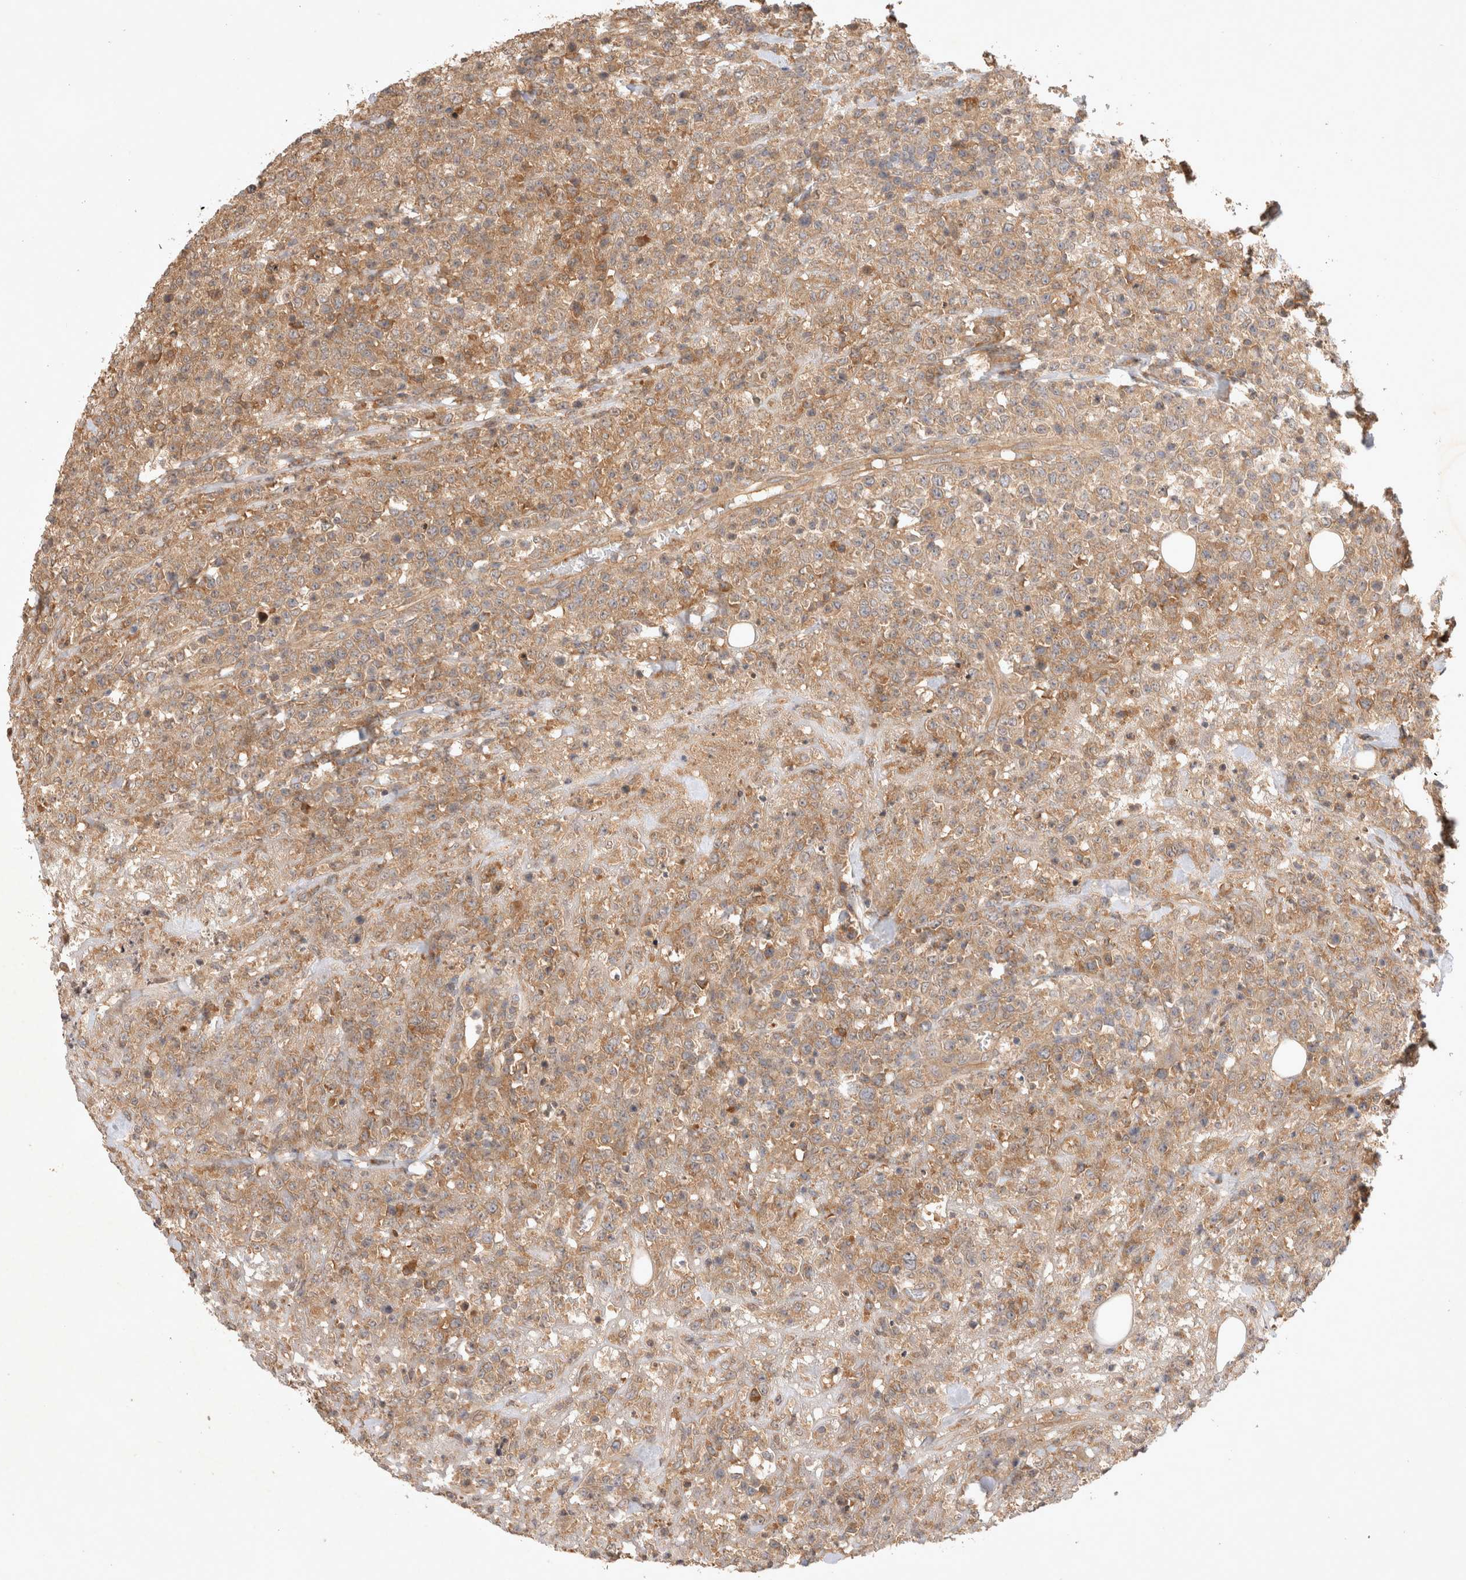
{"staining": {"intensity": "moderate", "quantity": ">75%", "location": "cytoplasmic/membranous"}, "tissue": "lymphoma", "cell_type": "Tumor cells", "image_type": "cancer", "snomed": [{"axis": "morphology", "description": "Malignant lymphoma, non-Hodgkin's type, High grade"}, {"axis": "topography", "description": "Colon"}], "caption": "Immunohistochemistry of high-grade malignant lymphoma, non-Hodgkin's type displays medium levels of moderate cytoplasmic/membranous staining in about >75% of tumor cells.", "gene": "YES1", "patient": {"sex": "female", "age": 53}}